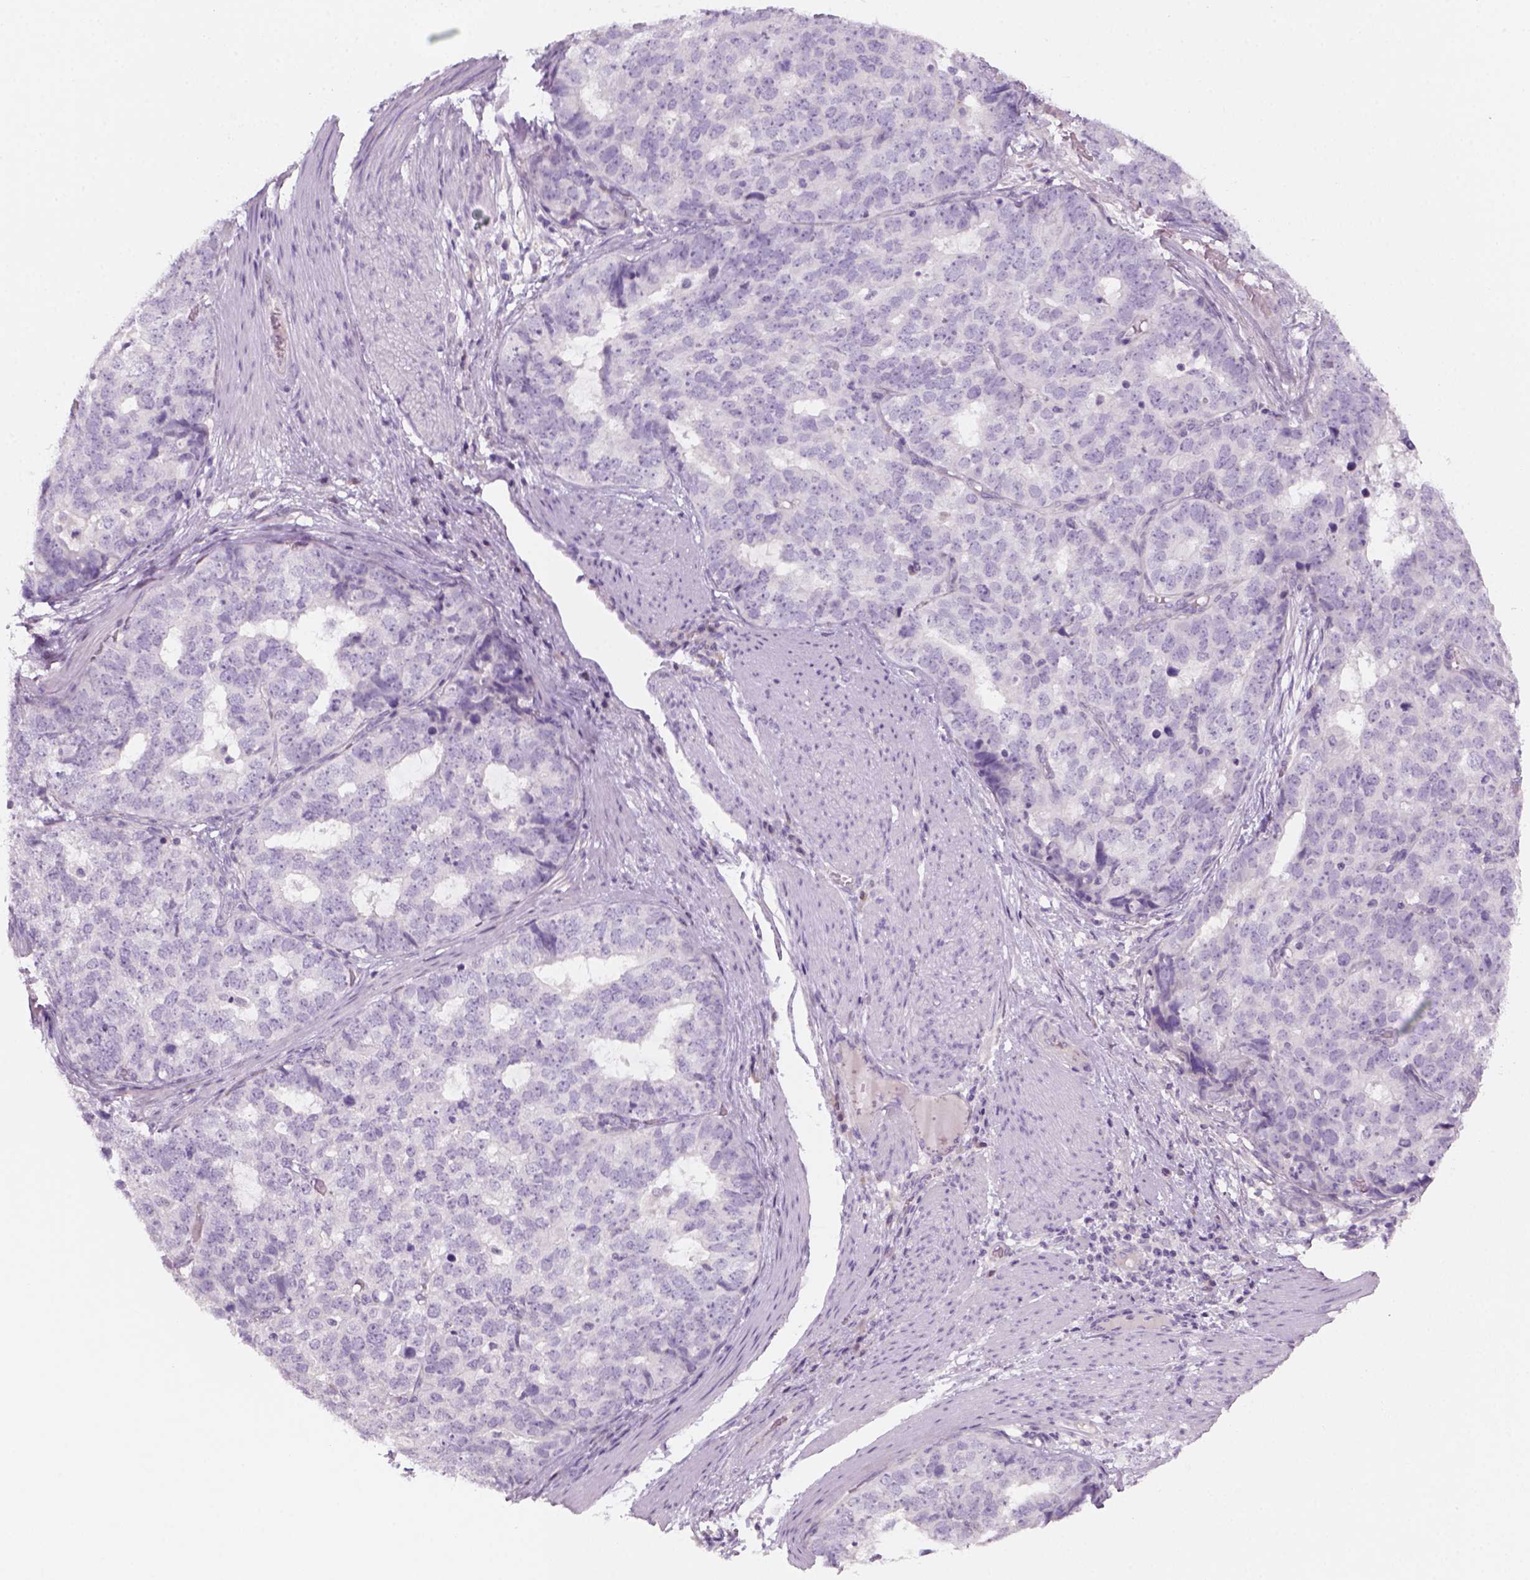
{"staining": {"intensity": "negative", "quantity": "none", "location": "none"}, "tissue": "stomach cancer", "cell_type": "Tumor cells", "image_type": "cancer", "snomed": [{"axis": "morphology", "description": "Adenocarcinoma, NOS"}, {"axis": "topography", "description": "Stomach"}], "caption": "Protein analysis of adenocarcinoma (stomach) exhibits no significant positivity in tumor cells.", "gene": "KRT25", "patient": {"sex": "male", "age": 69}}